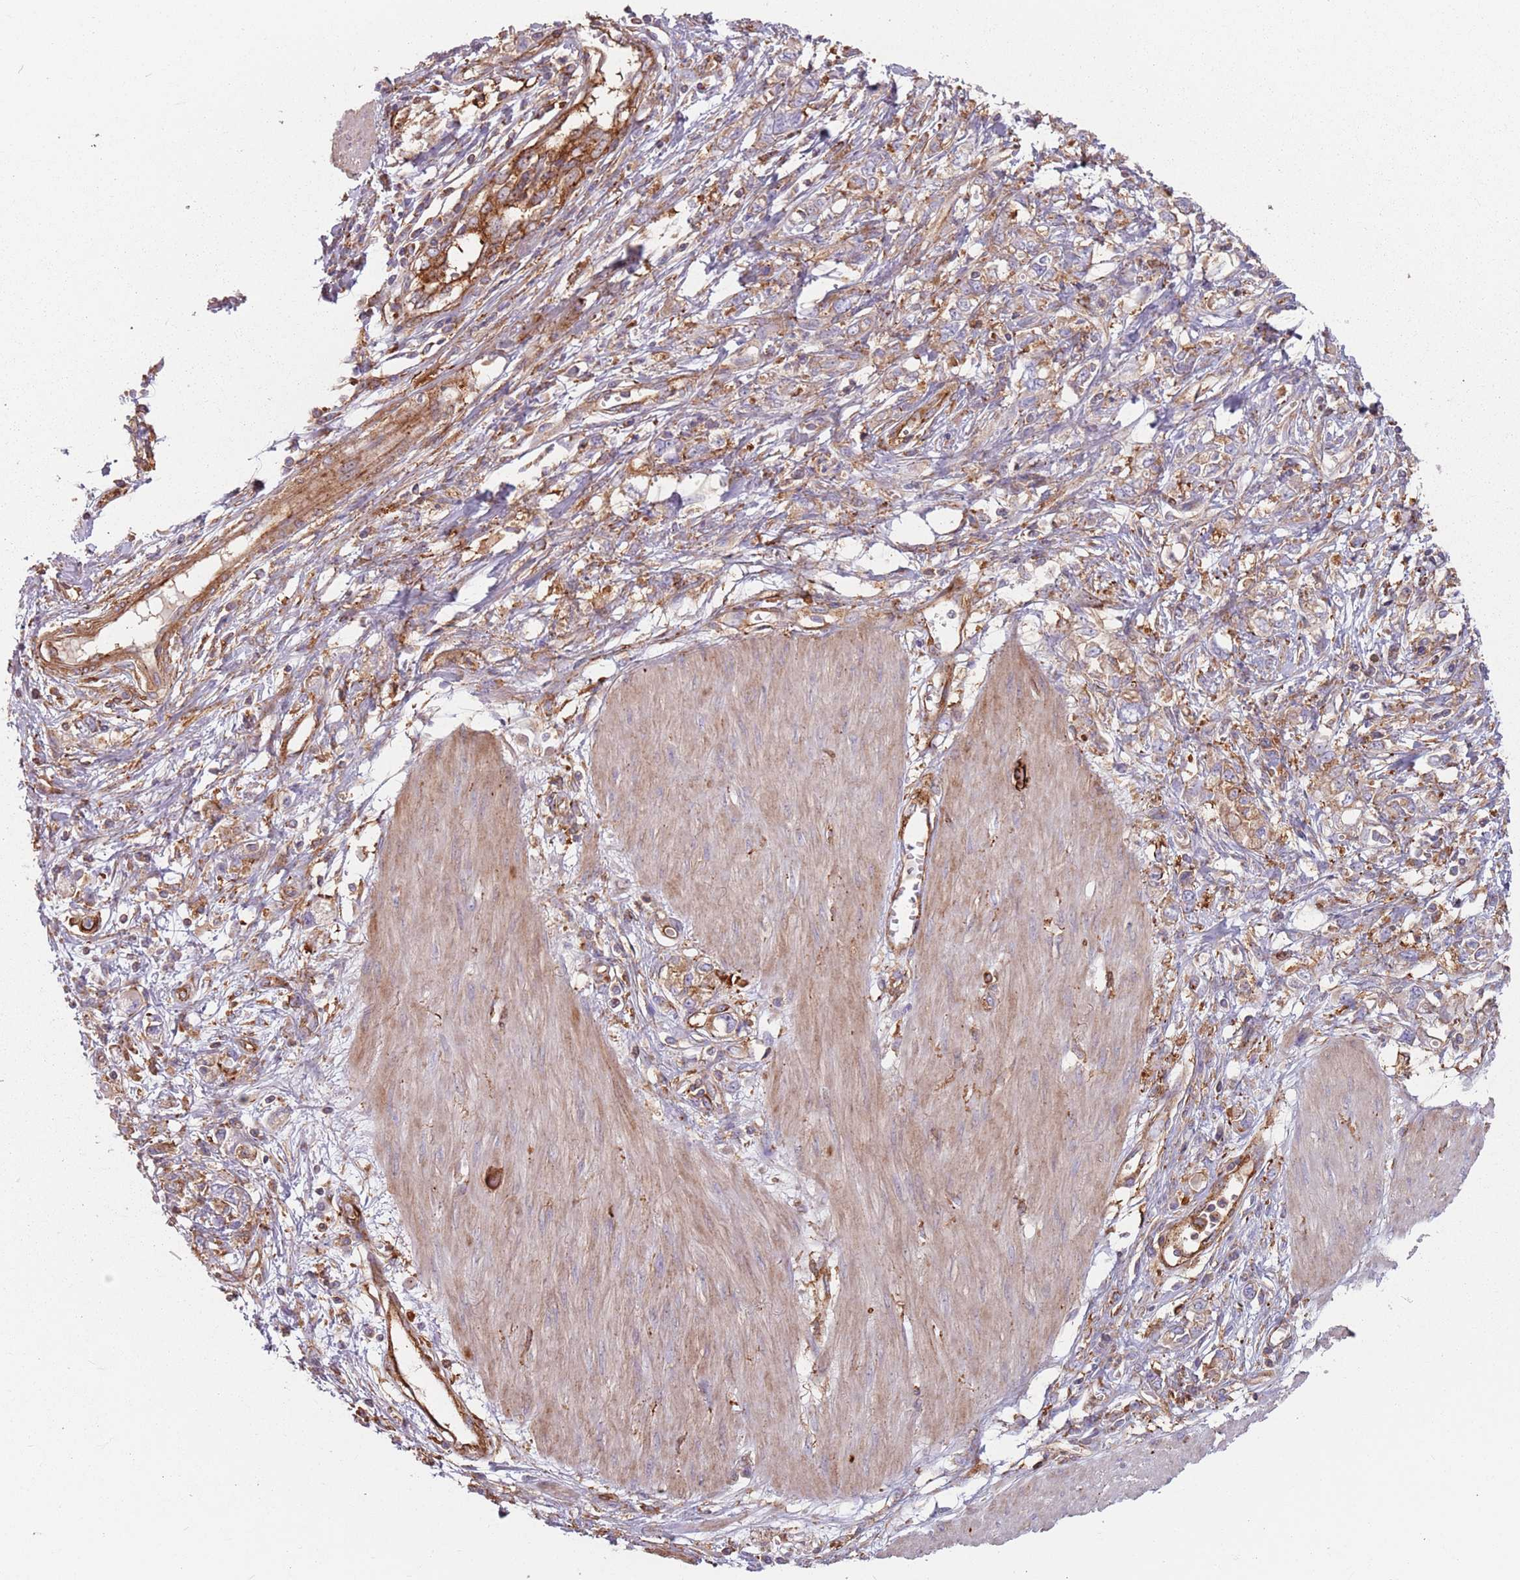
{"staining": {"intensity": "weak", "quantity": ">75%", "location": "cytoplasmic/membranous"}, "tissue": "stomach cancer", "cell_type": "Tumor cells", "image_type": "cancer", "snomed": [{"axis": "morphology", "description": "Adenocarcinoma, NOS"}, {"axis": "topography", "description": "Stomach"}], "caption": "High-power microscopy captured an immunohistochemistry histopathology image of stomach cancer, revealing weak cytoplasmic/membranous expression in about >75% of tumor cells.", "gene": "TPD52L2", "patient": {"sex": "female", "age": 76}}